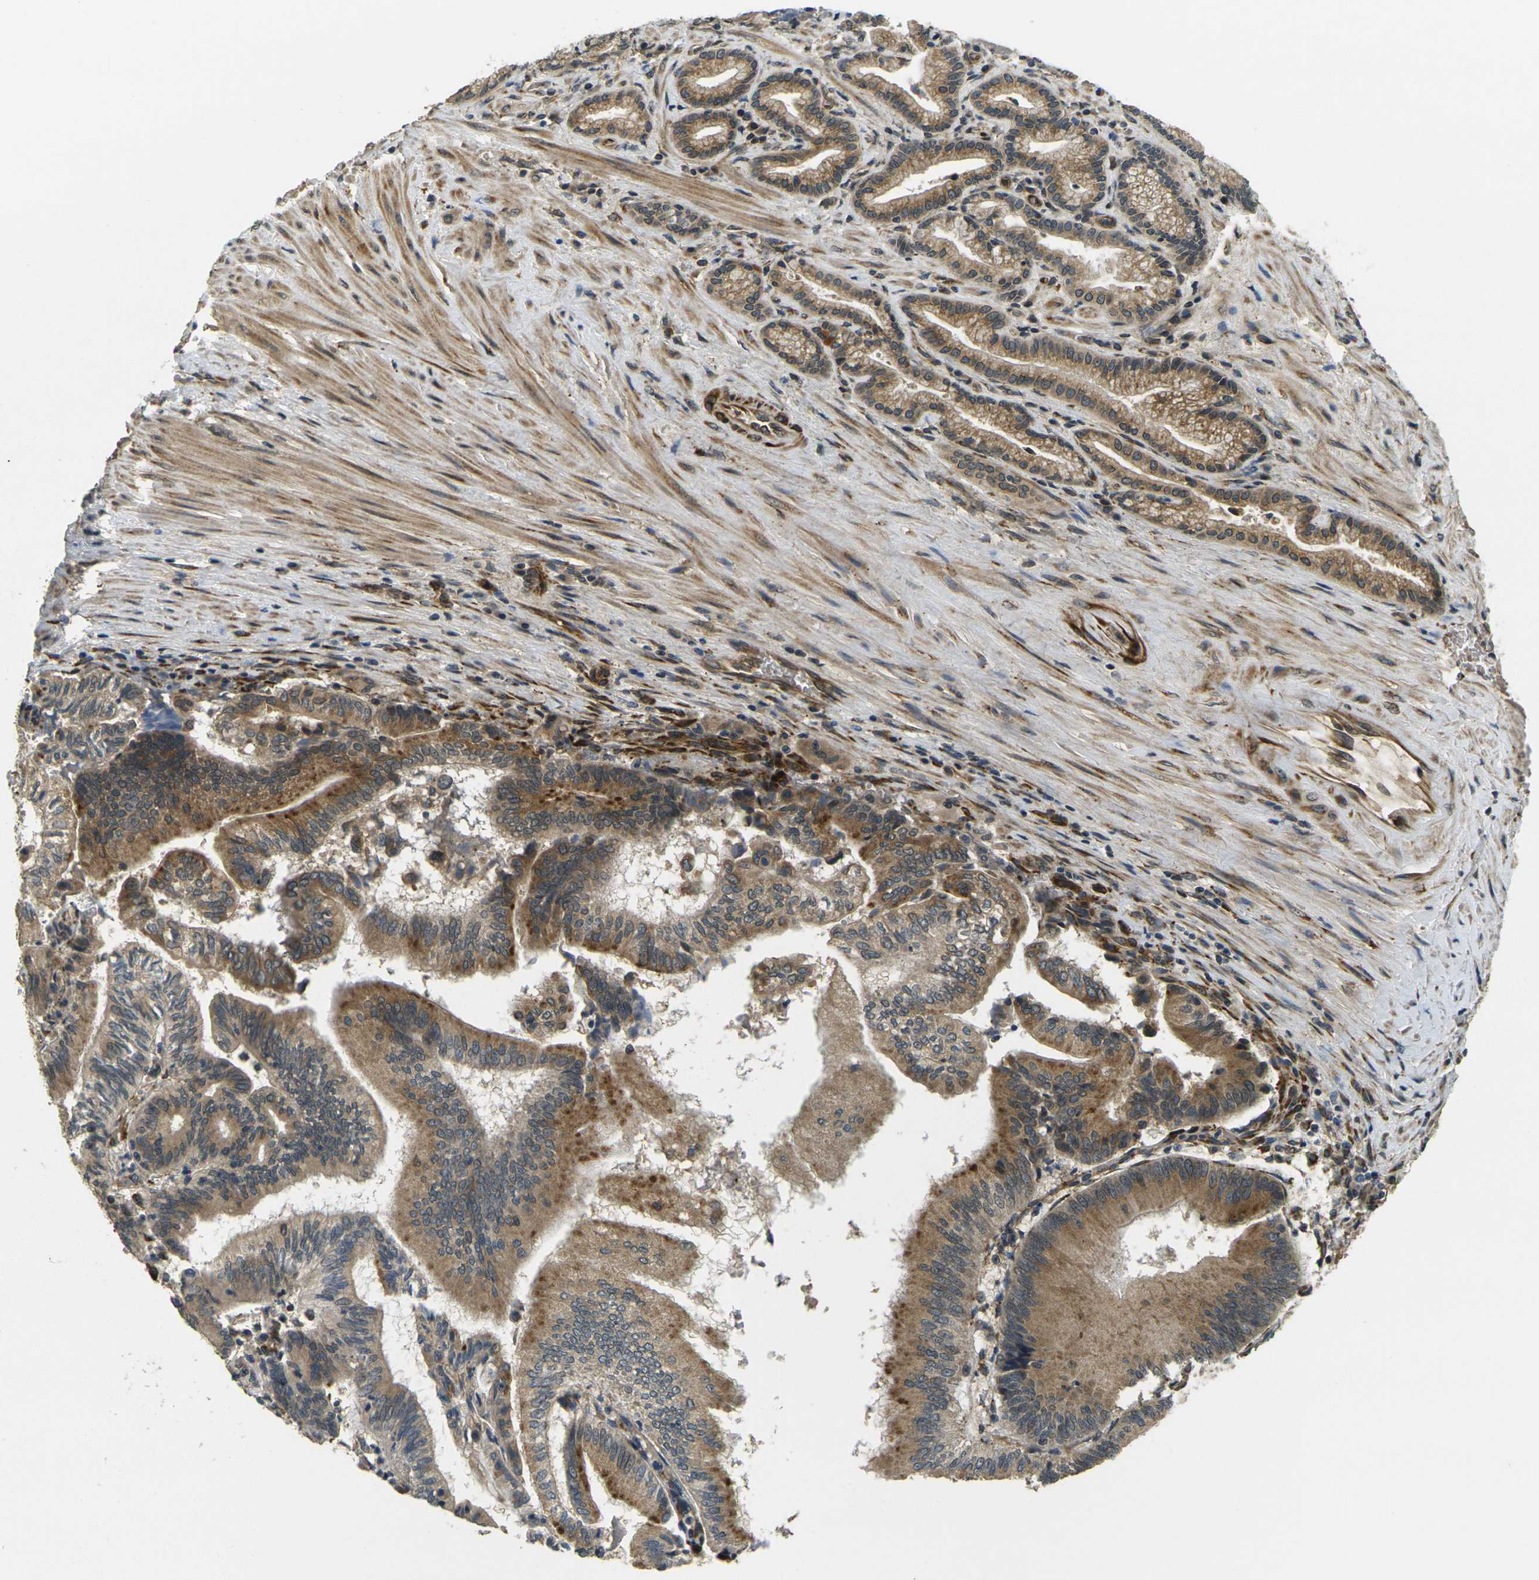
{"staining": {"intensity": "moderate", "quantity": ">75%", "location": "cytoplasmic/membranous"}, "tissue": "pancreatic cancer", "cell_type": "Tumor cells", "image_type": "cancer", "snomed": [{"axis": "morphology", "description": "Adenocarcinoma, NOS"}, {"axis": "topography", "description": "Pancreas"}], "caption": "There is medium levels of moderate cytoplasmic/membranous expression in tumor cells of pancreatic adenocarcinoma, as demonstrated by immunohistochemical staining (brown color).", "gene": "FUT11", "patient": {"sex": "male", "age": 82}}